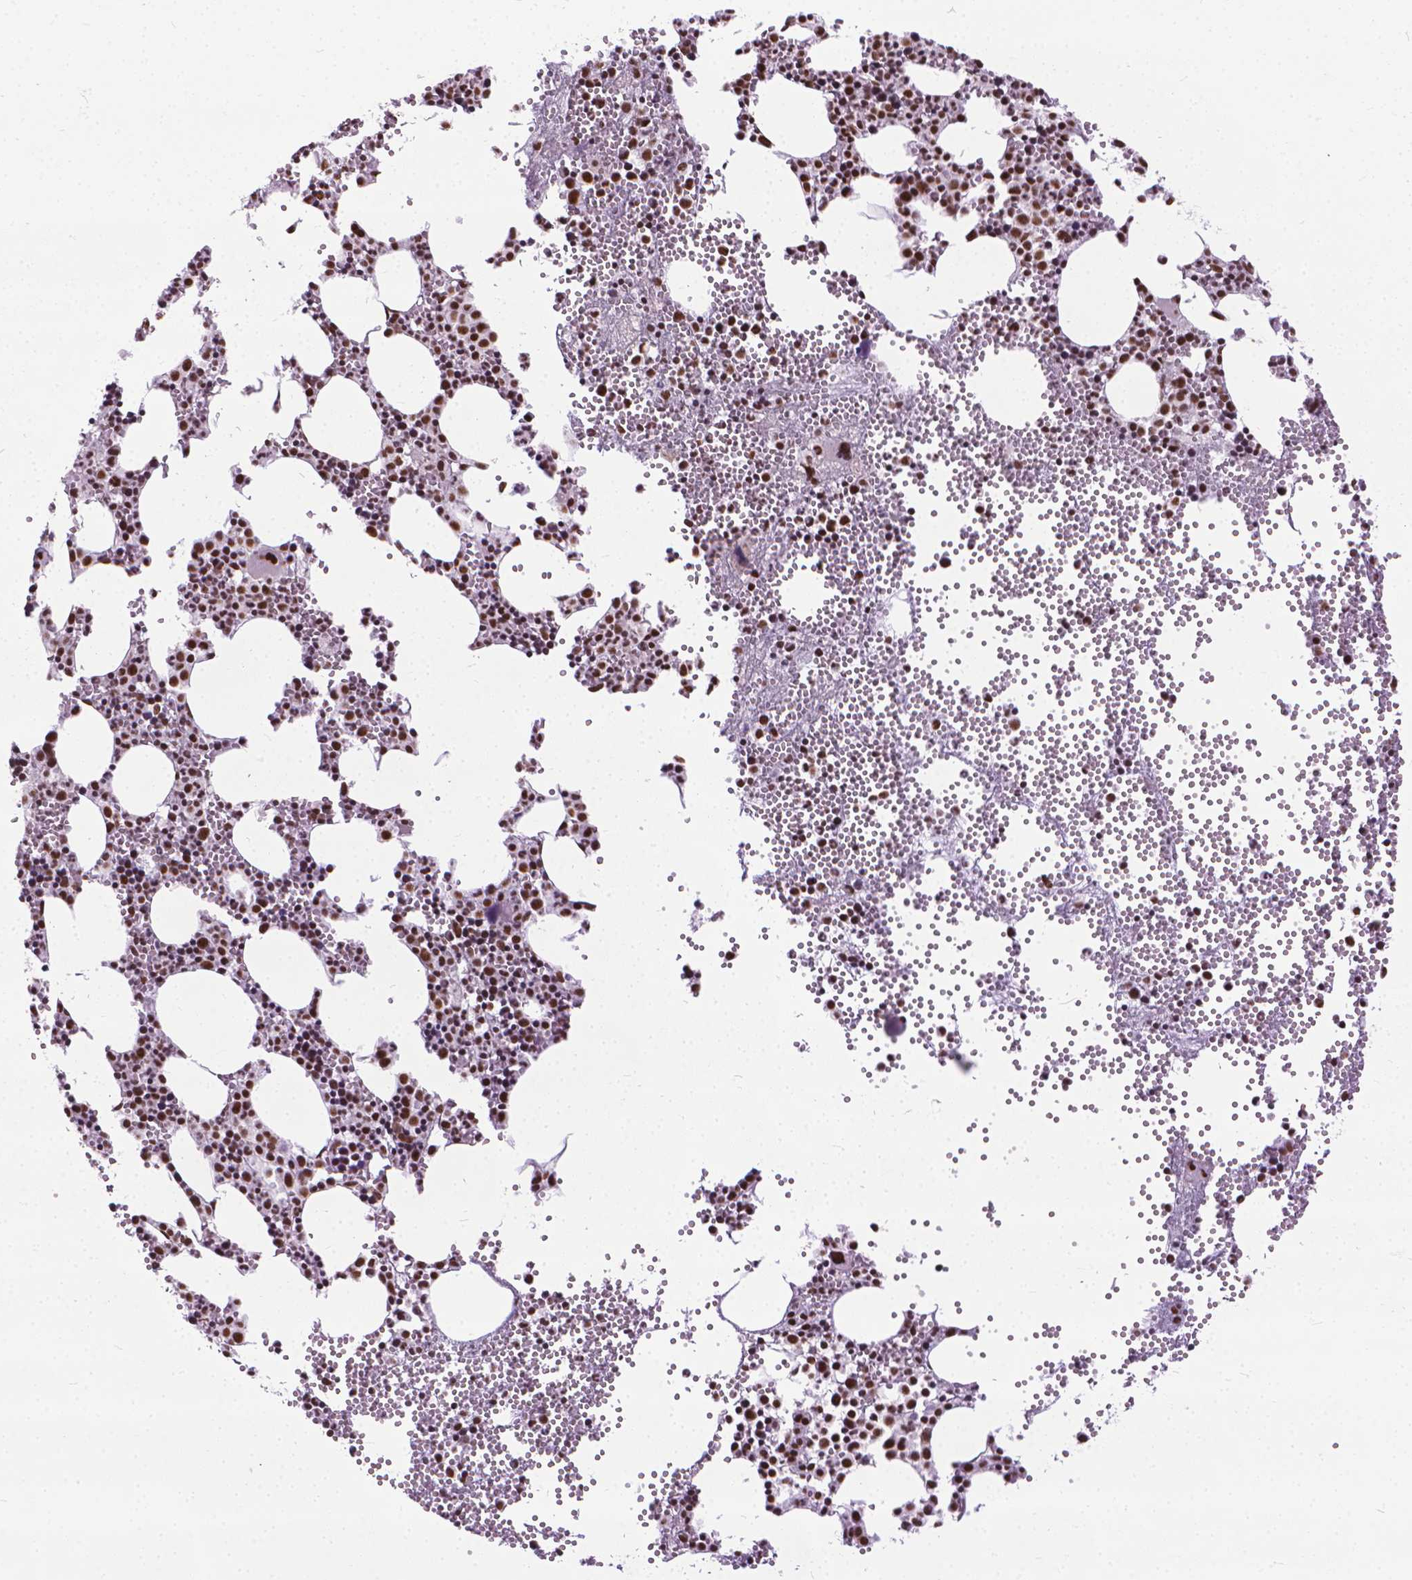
{"staining": {"intensity": "strong", "quantity": "25%-75%", "location": "nuclear"}, "tissue": "bone marrow", "cell_type": "Hematopoietic cells", "image_type": "normal", "snomed": [{"axis": "morphology", "description": "Normal tissue, NOS"}, {"axis": "topography", "description": "Bone marrow"}], "caption": "Immunohistochemistry (IHC) histopathology image of unremarkable bone marrow stained for a protein (brown), which shows high levels of strong nuclear positivity in approximately 25%-75% of hematopoietic cells.", "gene": "AKAP8", "patient": {"sex": "male", "age": 89}}